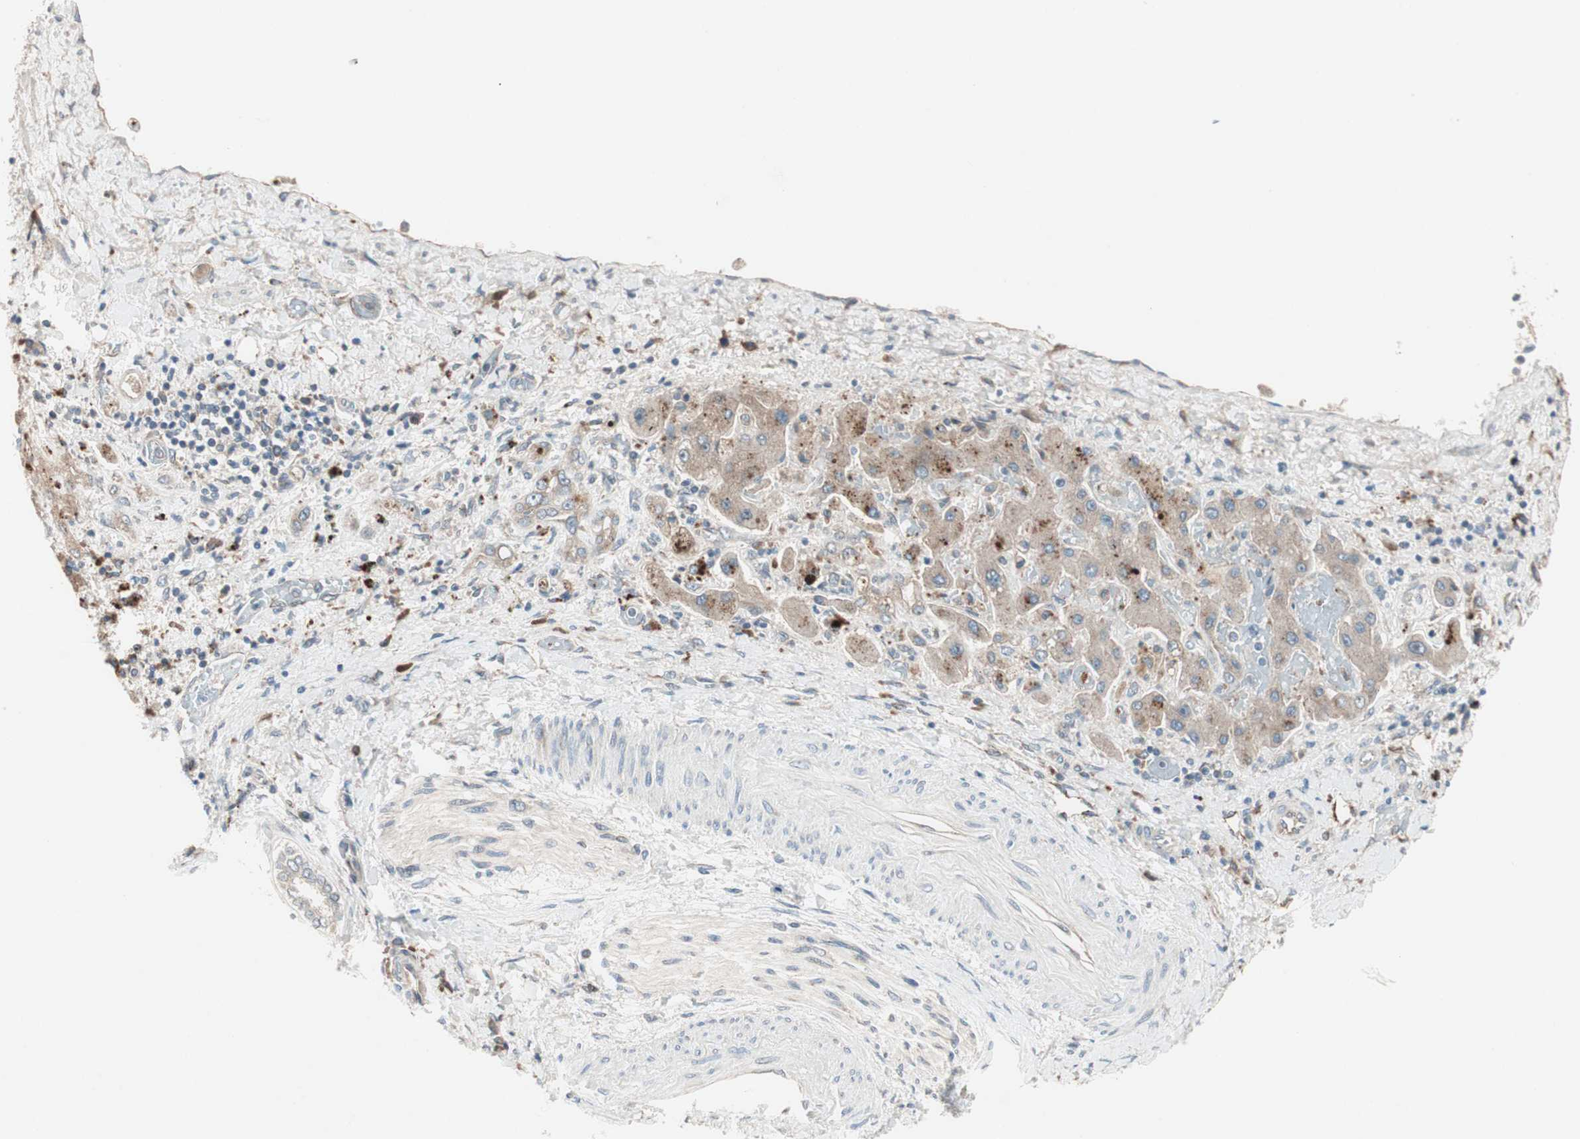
{"staining": {"intensity": "moderate", "quantity": ">75%", "location": "cytoplasmic/membranous"}, "tissue": "liver cancer", "cell_type": "Tumor cells", "image_type": "cancer", "snomed": [{"axis": "morphology", "description": "Cholangiocarcinoma"}, {"axis": "topography", "description": "Liver"}], "caption": "This is an image of IHC staining of cholangiocarcinoma (liver), which shows moderate positivity in the cytoplasmic/membranous of tumor cells.", "gene": "CCL14", "patient": {"sex": "male", "age": 50}}